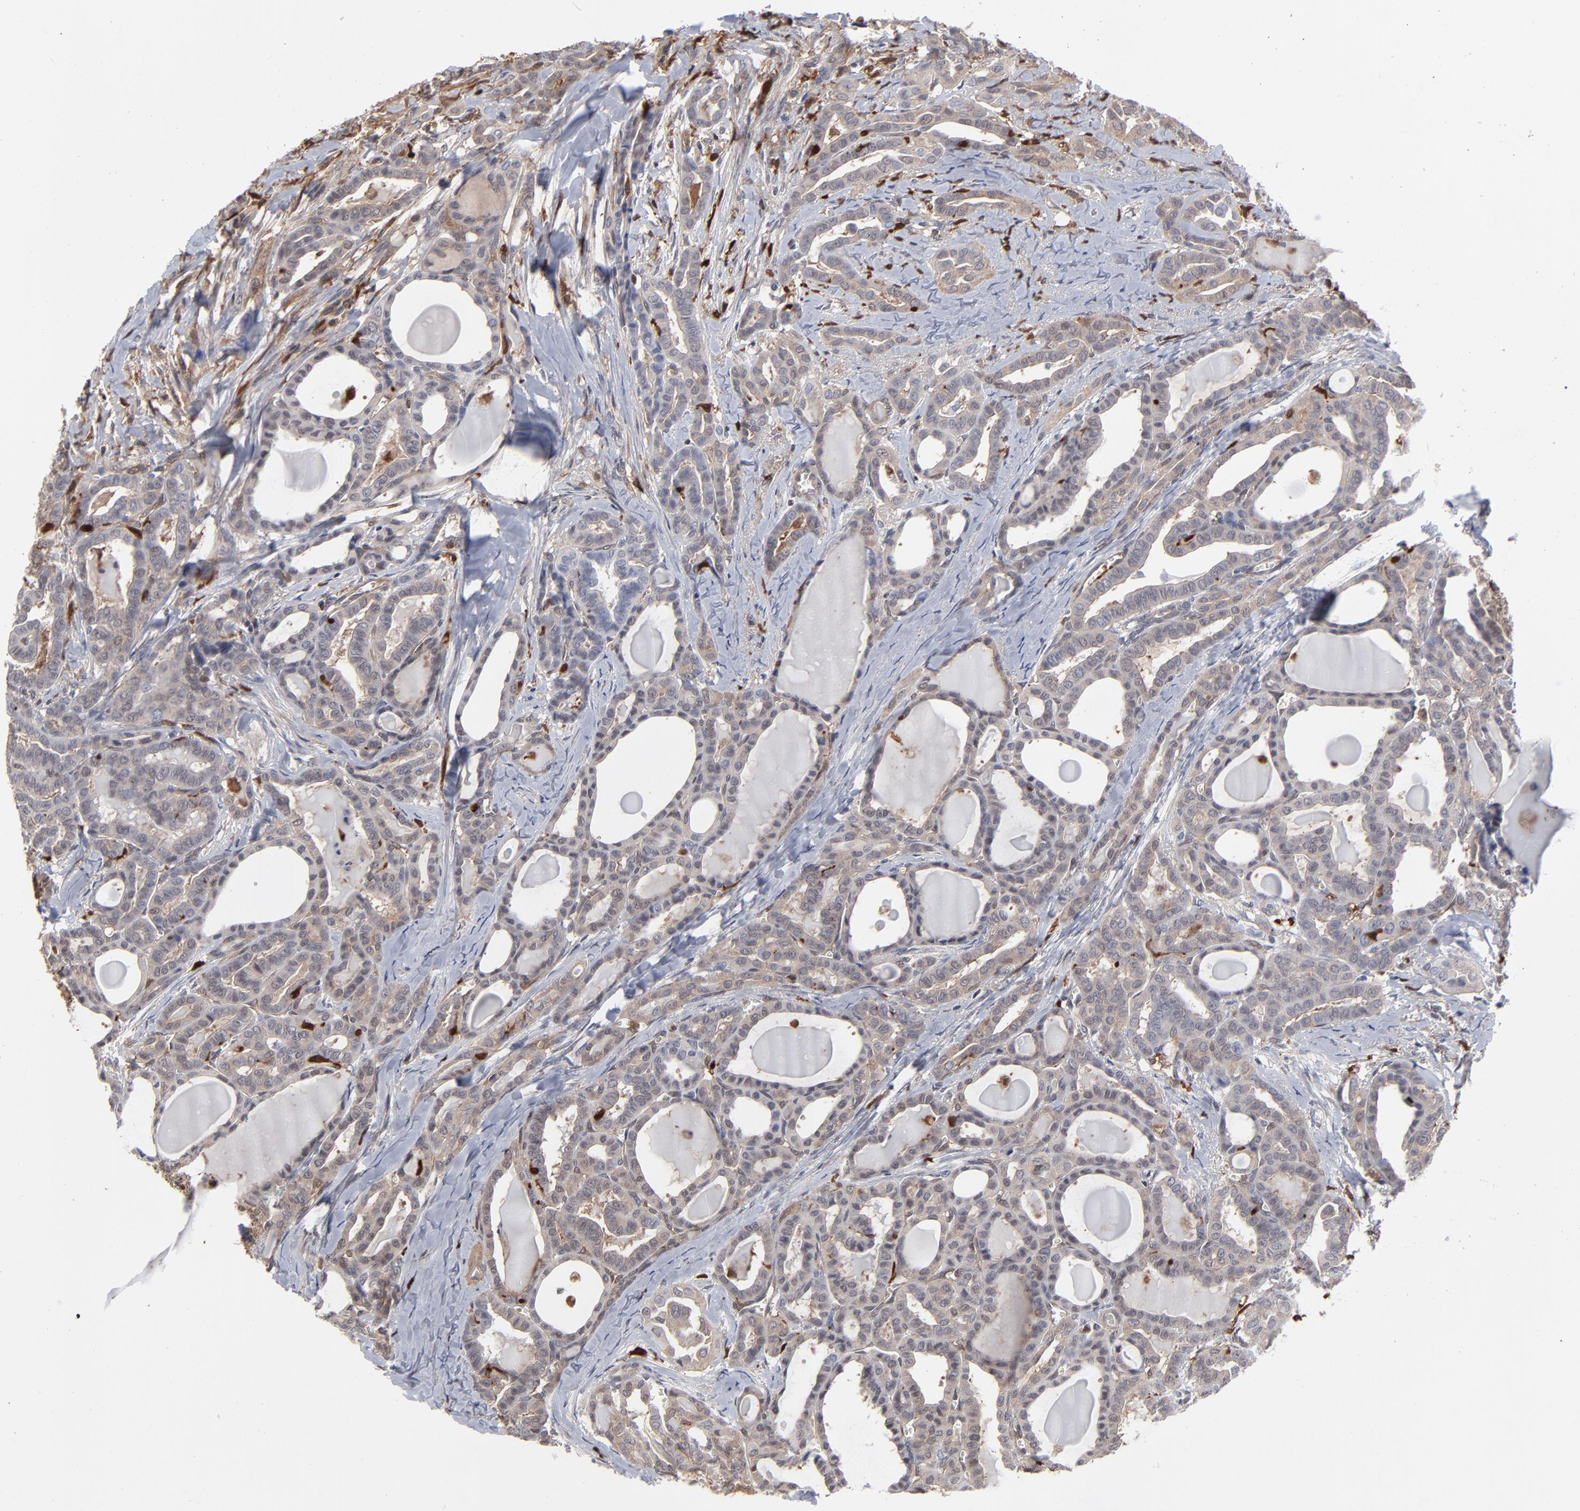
{"staining": {"intensity": "weak", "quantity": "25%-75%", "location": "cytoplasmic/membranous"}, "tissue": "thyroid cancer", "cell_type": "Tumor cells", "image_type": "cancer", "snomed": [{"axis": "morphology", "description": "Carcinoma, NOS"}, {"axis": "topography", "description": "Thyroid gland"}], "caption": "Thyroid carcinoma was stained to show a protein in brown. There is low levels of weak cytoplasmic/membranous staining in approximately 25%-75% of tumor cells. Immunohistochemistry (ihc) stains the protein in brown and the nuclei are stained blue.", "gene": "MAP2K1", "patient": {"sex": "female", "age": 91}}